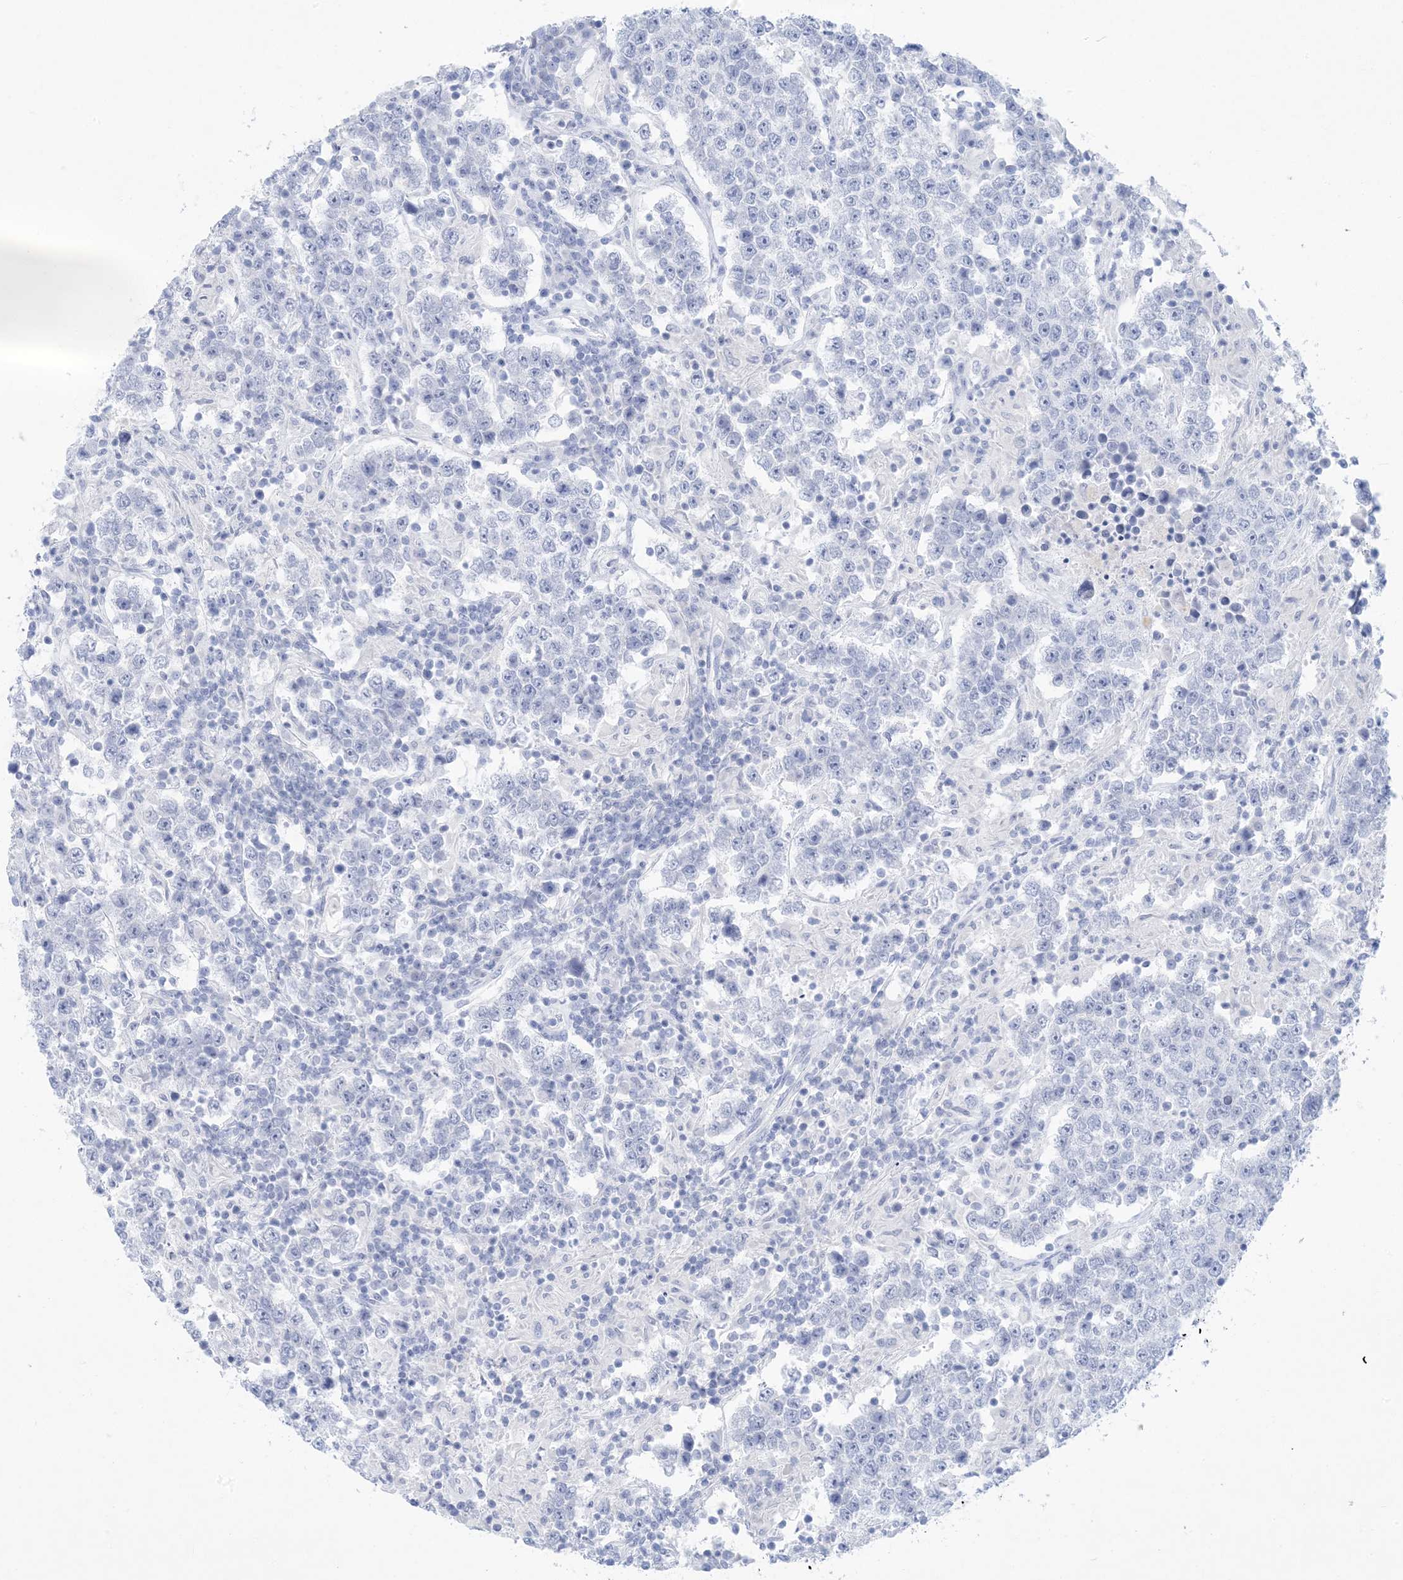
{"staining": {"intensity": "negative", "quantity": "none", "location": "none"}, "tissue": "testis cancer", "cell_type": "Tumor cells", "image_type": "cancer", "snomed": [{"axis": "morphology", "description": "Normal tissue, NOS"}, {"axis": "morphology", "description": "Urothelial carcinoma, High grade"}, {"axis": "morphology", "description": "Seminoma, NOS"}, {"axis": "morphology", "description": "Carcinoma, Embryonal, NOS"}, {"axis": "topography", "description": "Urinary bladder"}, {"axis": "topography", "description": "Testis"}], "caption": "This is an immunohistochemistry (IHC) image of testis urothelial carcinoma (high-grade). There is no expression in tumor cells.", "gene": "SH3YL1", "patient": {"sex": "male", "age": 41}}